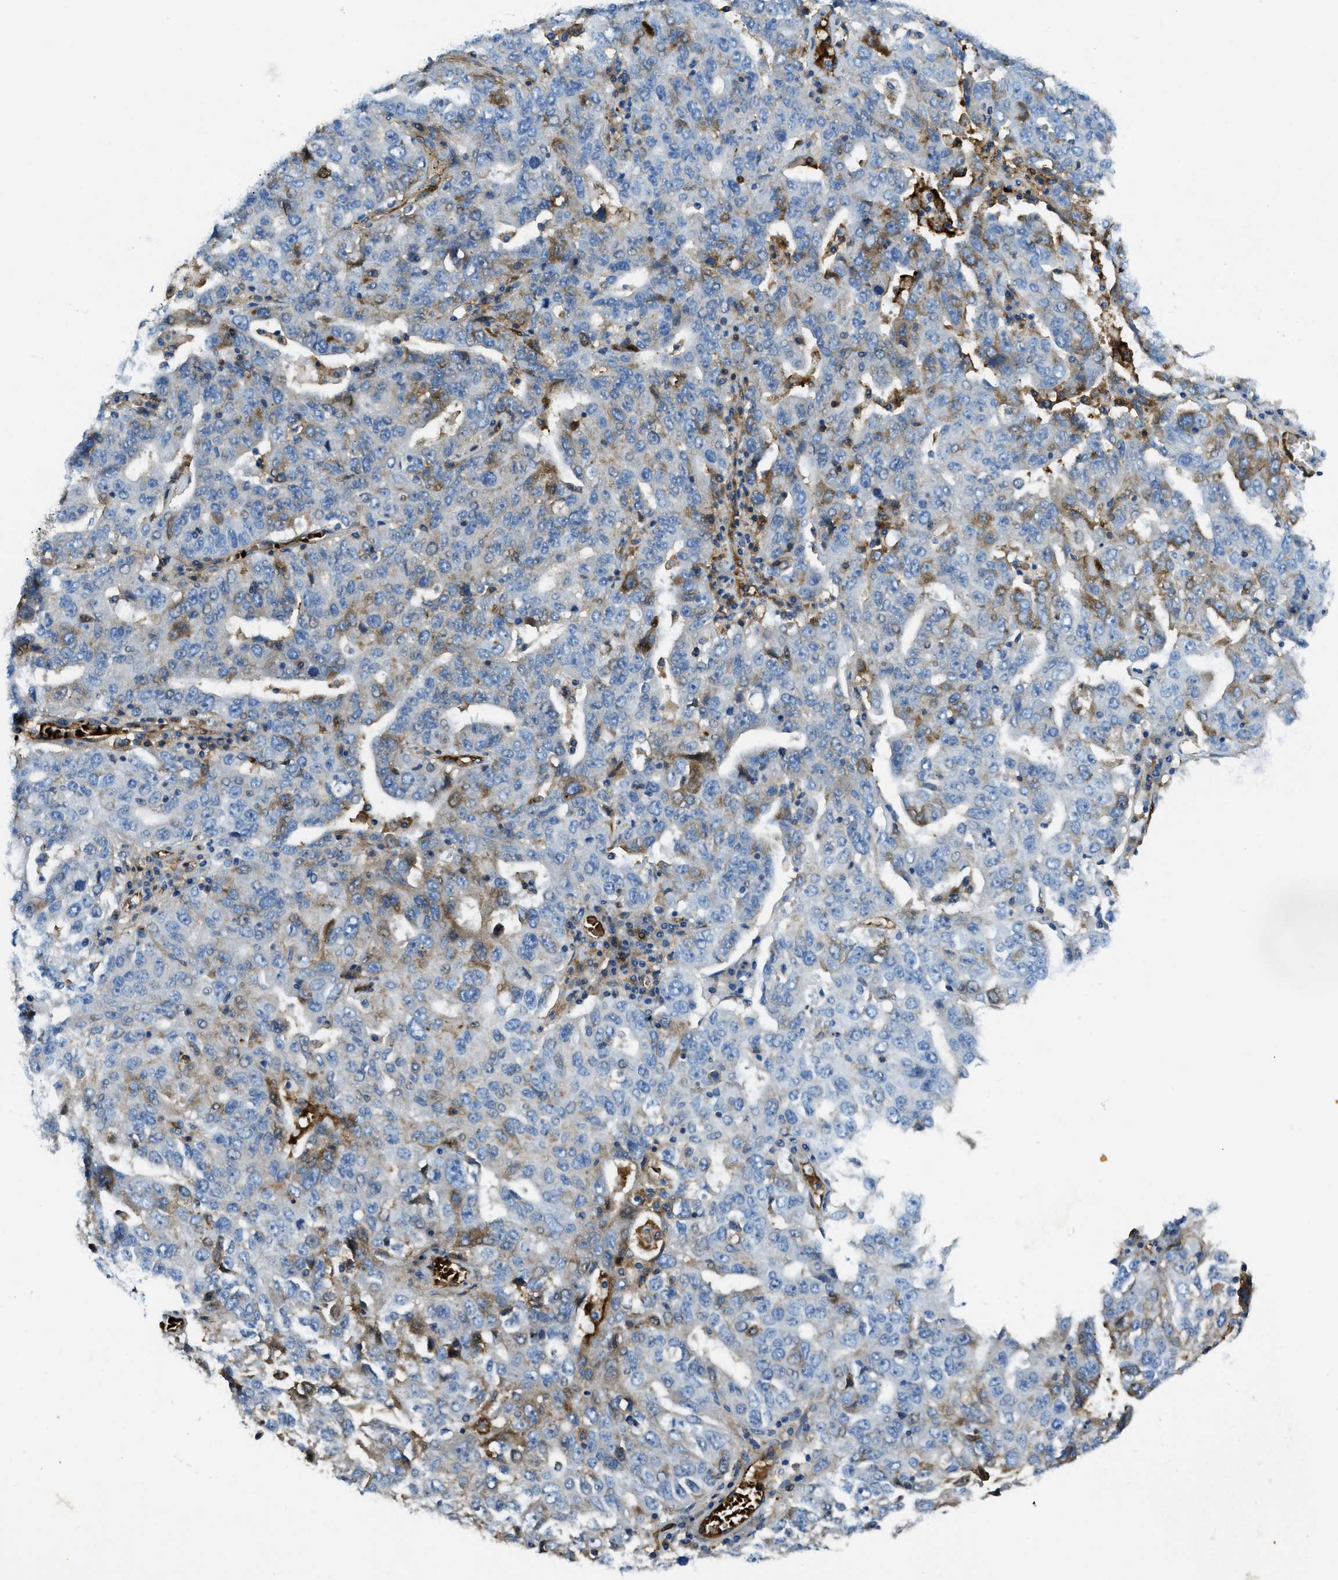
{"staining": {"intensity": "moderate", "quantity": "<25%", "location": "cytoplasmic/membranous"}, "tissue": "ovarian cancer", "cell_type": "Tumor cells", "image_type": "cancer", "snomed": [{"axis": "morphology", "description": "Carcinoma, endometroid"}, {"axis": "topography", "description": "Ovary"}], "caption": "DAB immunohistochemical staining of human endometroid carcinoma (ovarian) shows moderate cytoplasmic/membranous protein positivity in approximately <25% of tumor cells.", "gene": "TRIM59", "patient": {"sex": "female", "age": 62}}